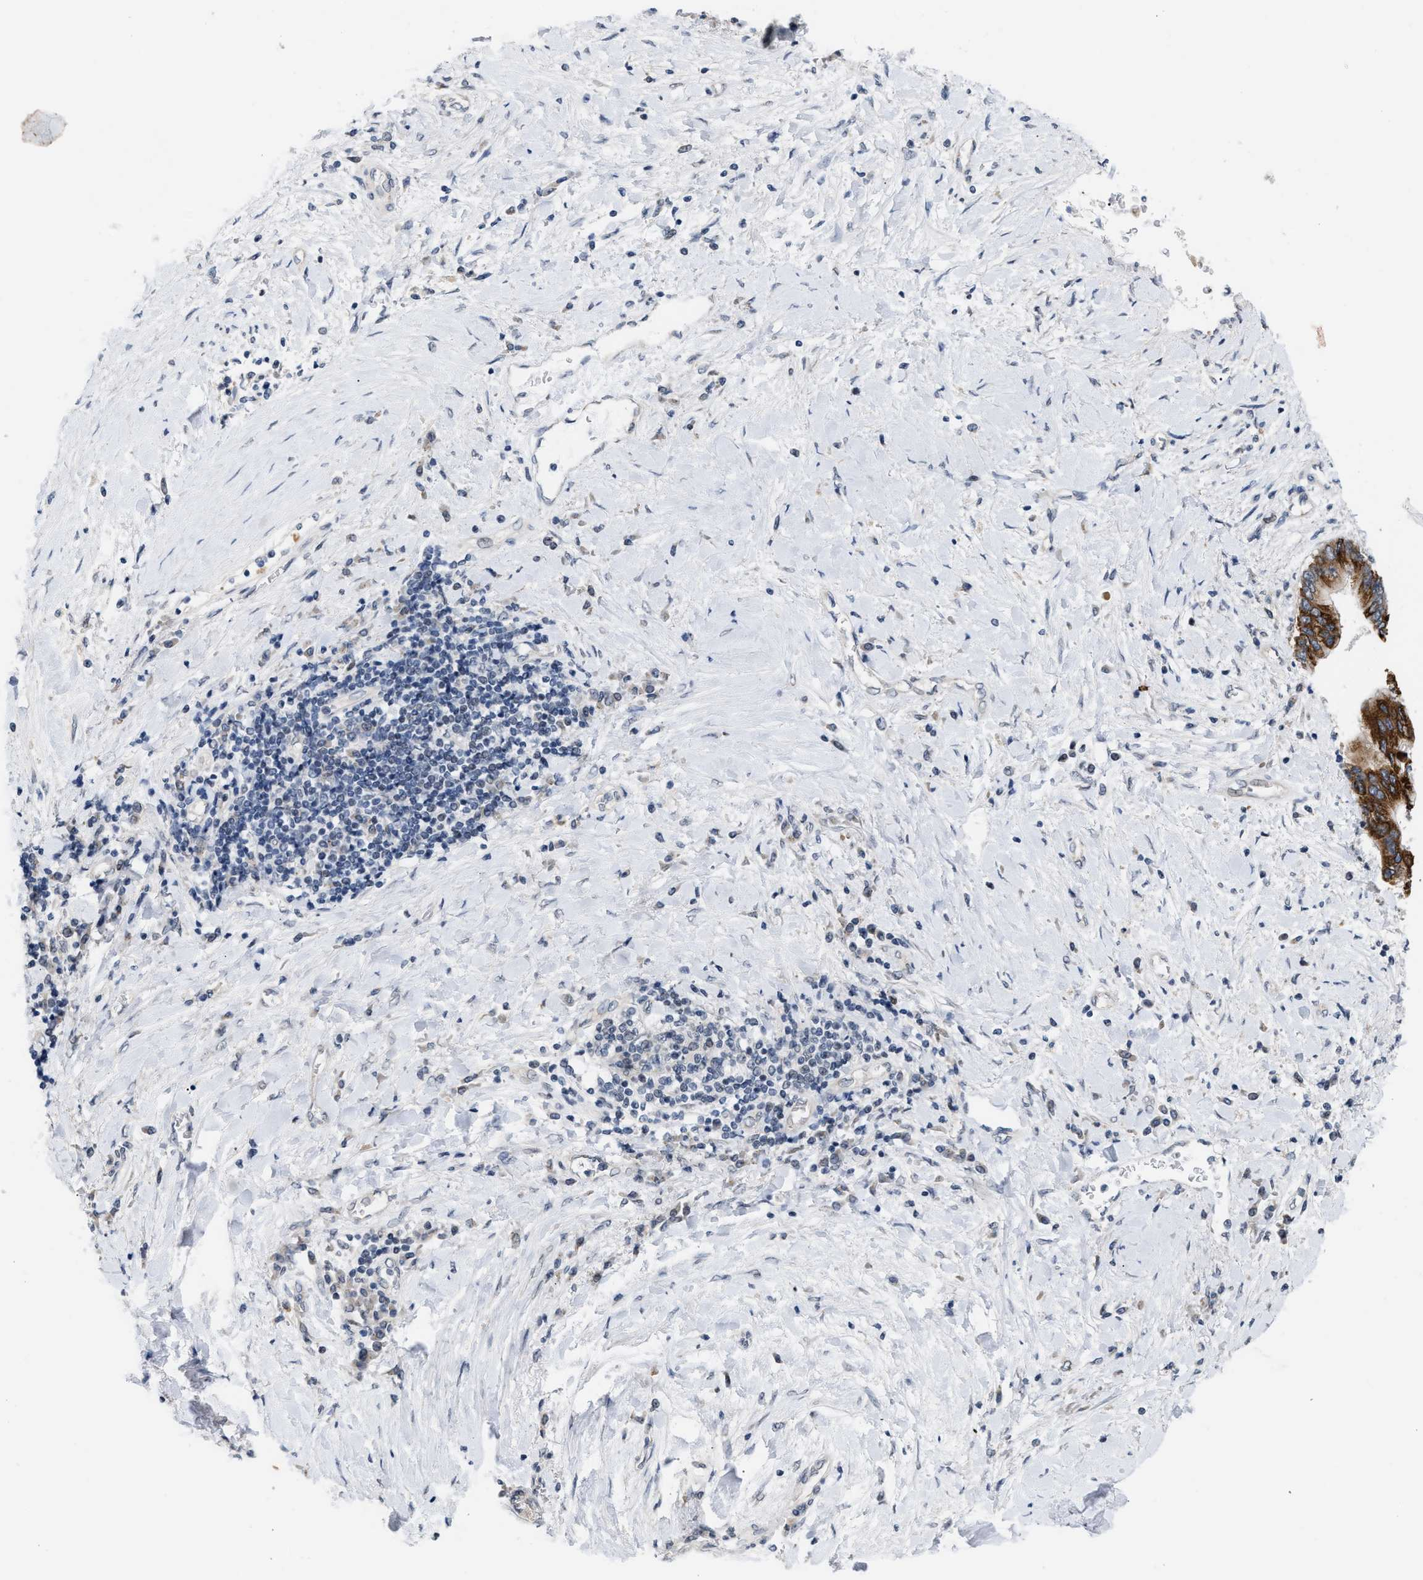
{"staining": {"intensity": "strong", "quantity": "25%-75%", "location": "cytoplasmic/membranous"}, "tissue": "liver cancer", "cell_type": "Tumor cells", "image_type": "cancer", "snomed": [{"axis": "morphology", "description": "Cholangiocarcinoma"}, {"axis": "topography", "description": "Liver"}], "caption": "Protein expression analysis of human liver cancer (cholangiocarcinoma) reveals strong cytoplasmic/membranous expression in about 25%-75% of tumor cells. Immunohistochemistry (ihc) stains the protein of interest in brown and the nuclei are stained blue.", "gene": "TXNRD3", "patient": {"sex": "male", "age": 50}}